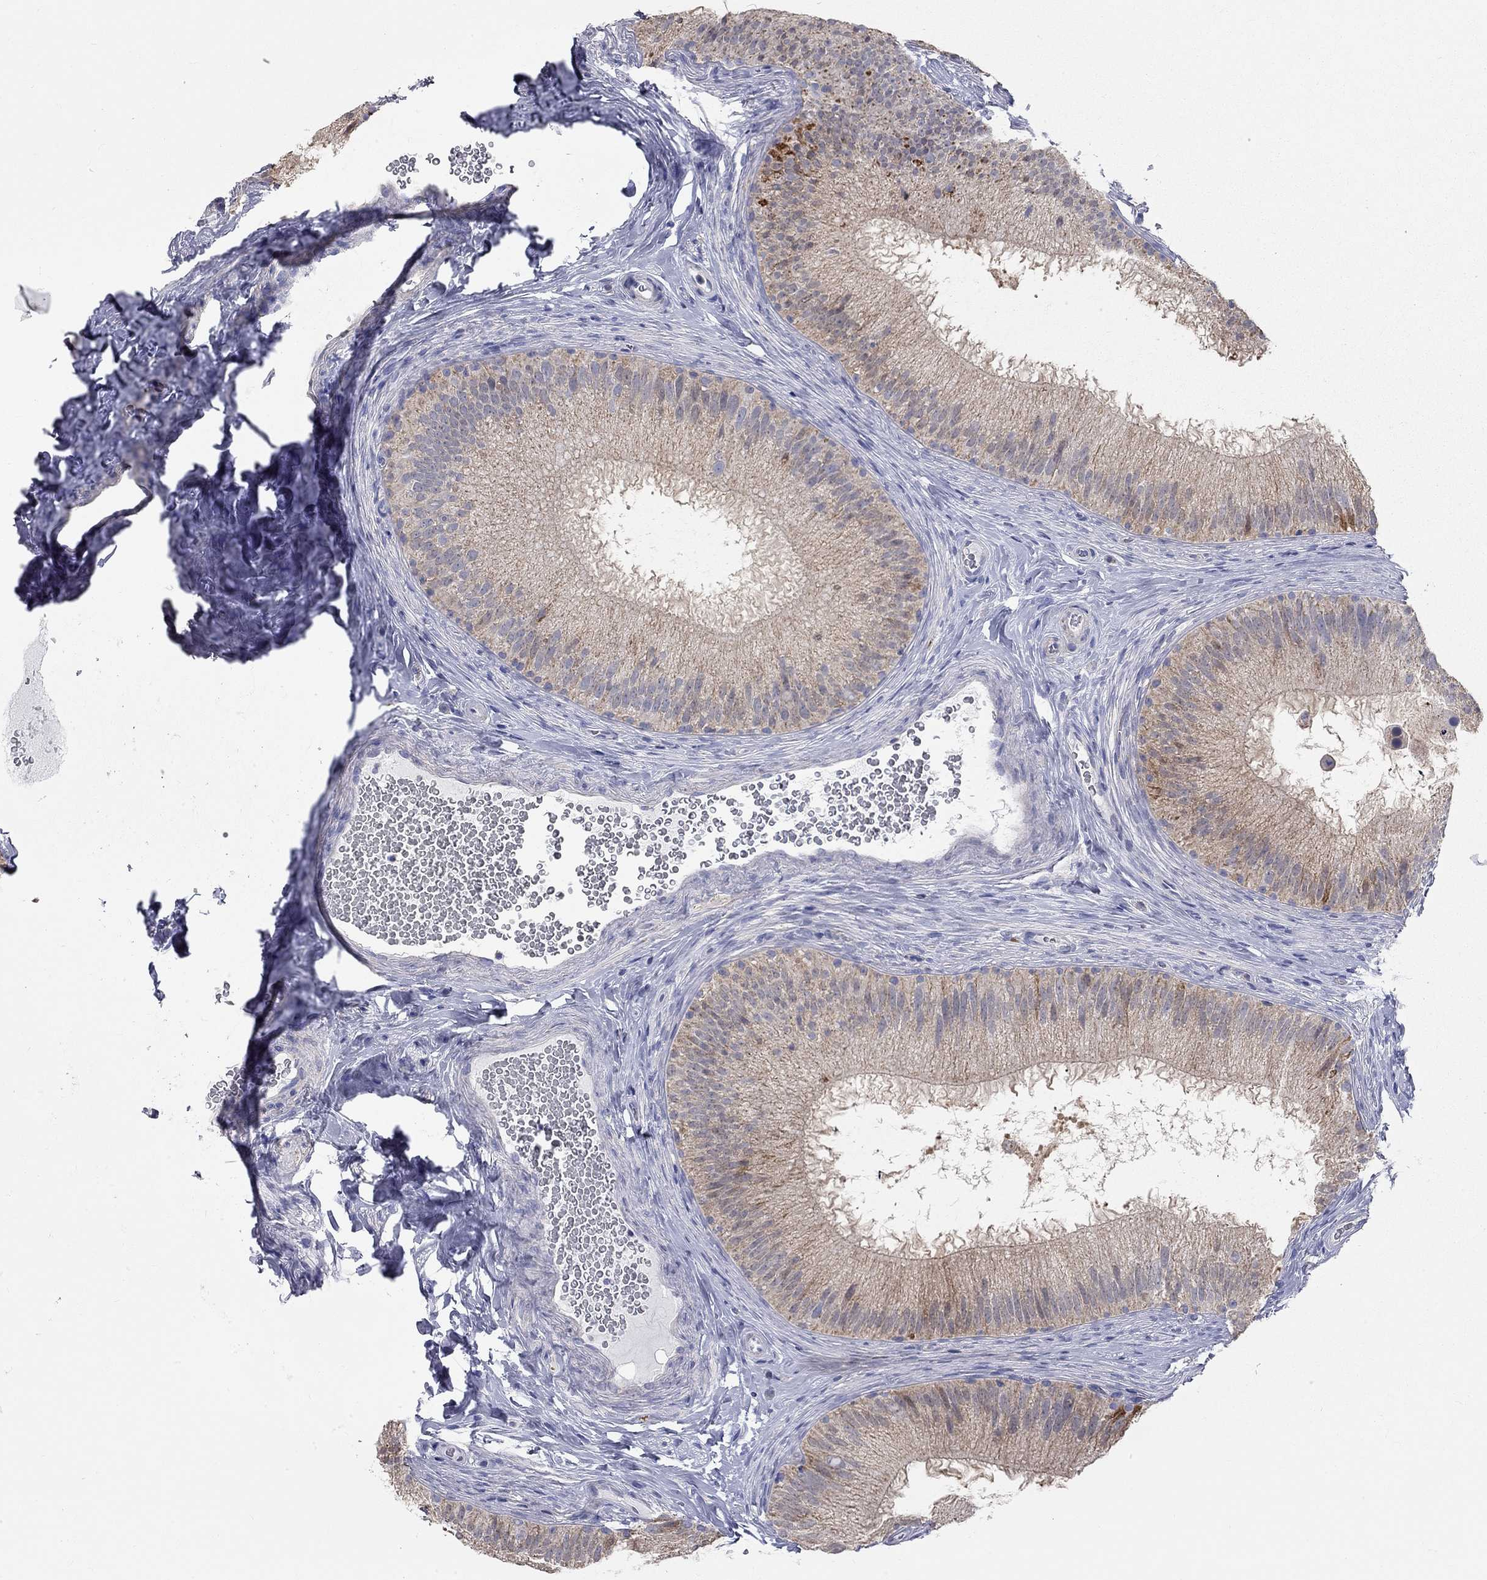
{"staining": {"intensity": "negative", "quantity": "none", "location": "none"}, "tissue": "epididymis", "cell_type": "Glandular cells", "image_type": "normal", "snomed": [{"axis": "morphology", "description": "Normal tissue, NOS"}, {"axis": "topography", "description": "Epididymis"}], "caption": "This is an immunohistochemistry (IHC) histopathology image of benign epididymis. There is no positivity in glandular cells.", "gene": "CFAP161", "patient": {"sex": "male", "age": 32}}